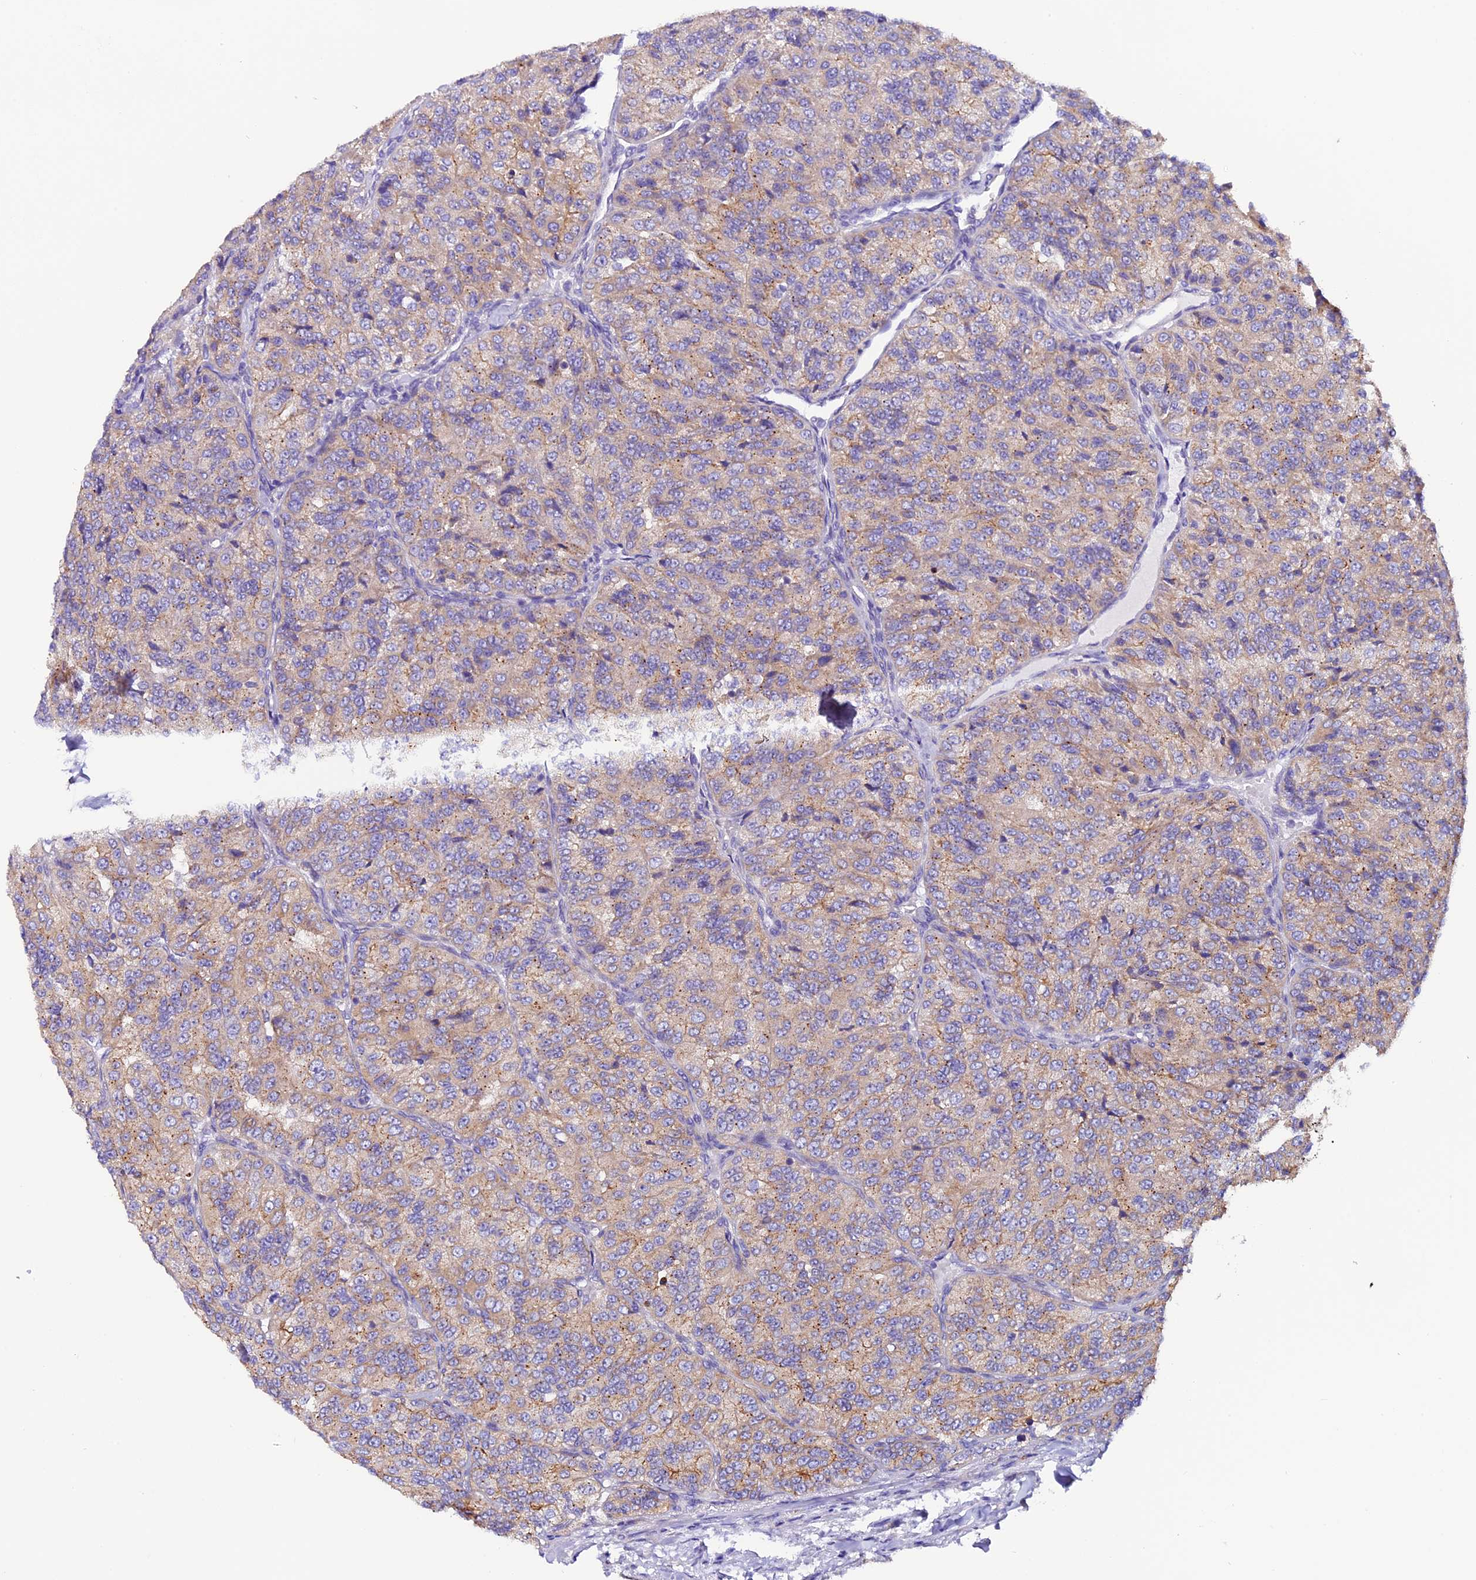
{"staining": {"intensity": "moderate", "quantity": ">75%", "location": "cytoplasmic/membranous"}, "tissue": "renal cancer", "cell_type": "Tumor cells", "image_type": "cancer", "snomed": [{"axis": "morphology", "description": "Adenocarcinoma, NOS"}, {"axis": "topography", "description": "Kidney"}], "caption": "IHC of human renal adenocarcinoma exhibits medium levels of moderate cytoplasmic/membranous expression in about >75% of tumor cells.", "gene": "COMTD1", "patient": {"sex": "female", "age": 63}}